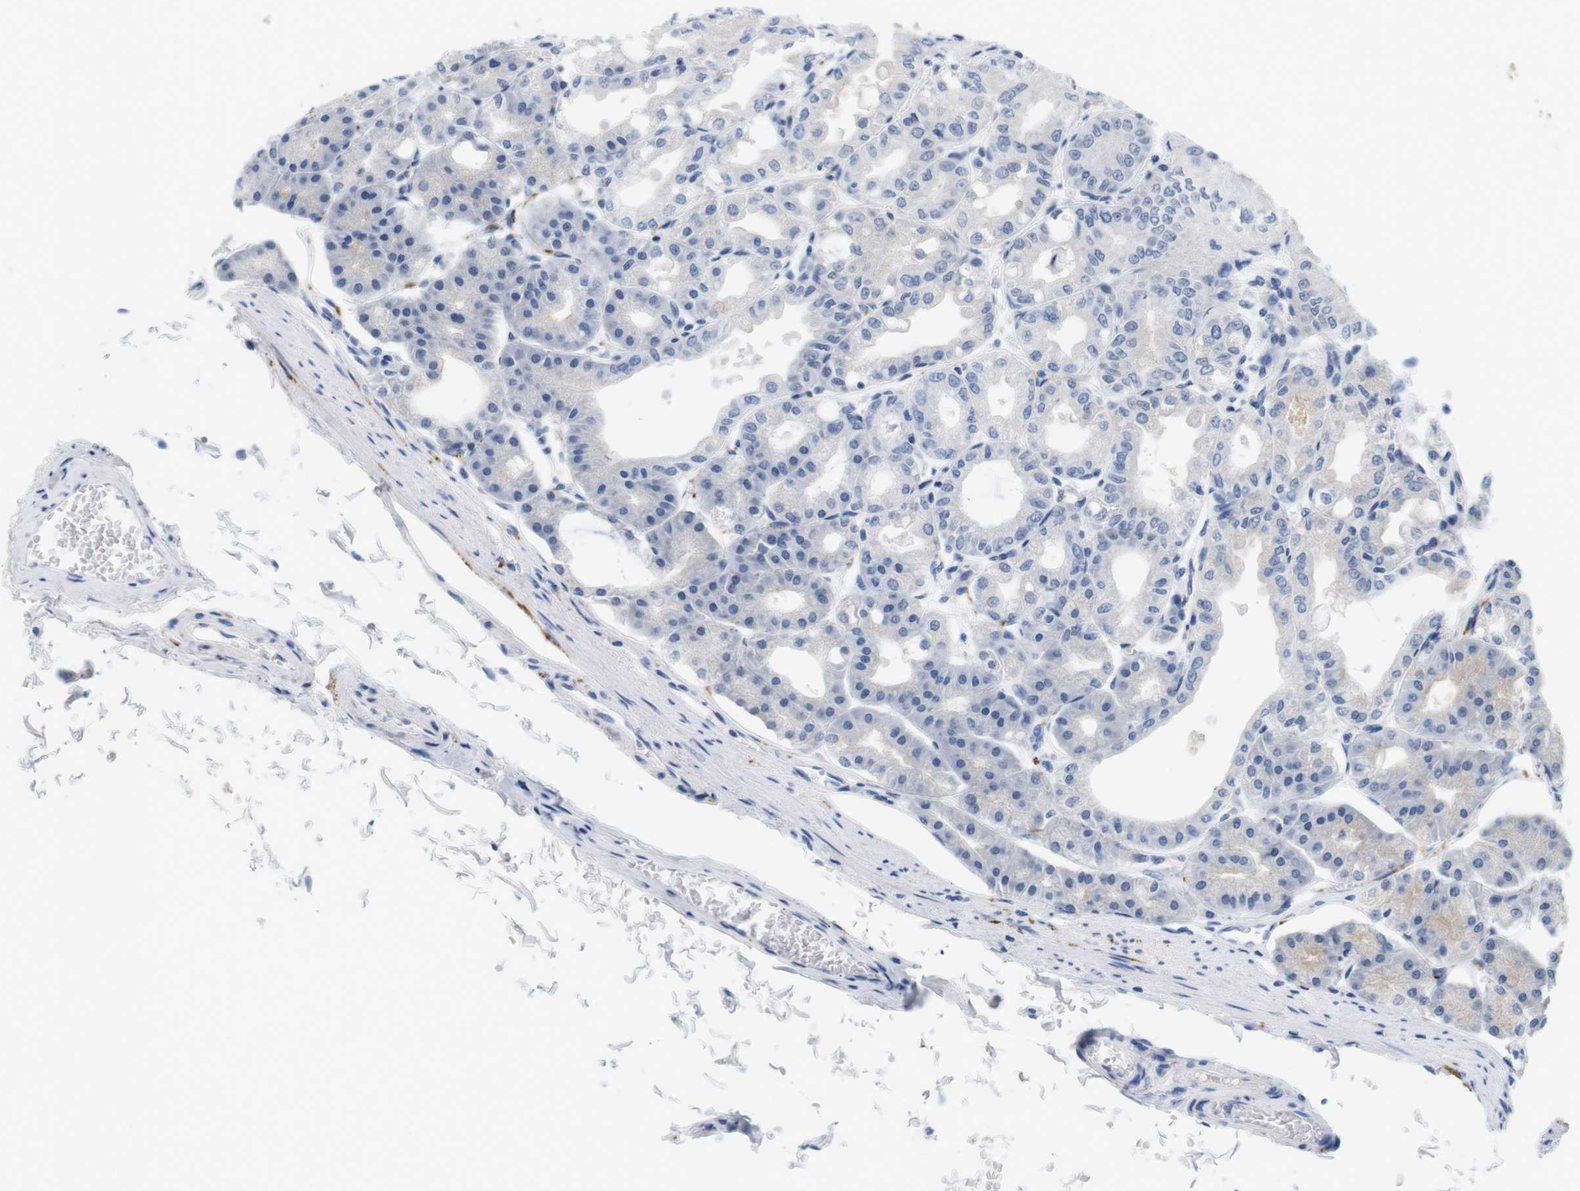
{"staining": {"intensity": "negative", "quantity": "none", "location": "none"}, "tissue": "stomach", "cell_type": "Glandular cells", "image_type": "normal", "snomed": [{"axis": "morphology", "description": "Normal tissue, NOS"}, {"axis": "topography", "description": "Stomach, lower"}], "caption": "Immunohistochemistry photomicrograph of benign stomach stained for a protein (brown), which reveals no positivity in glandular cells.", "gene": "MAP6", "patient": {"sex": "male", "age": 71}}